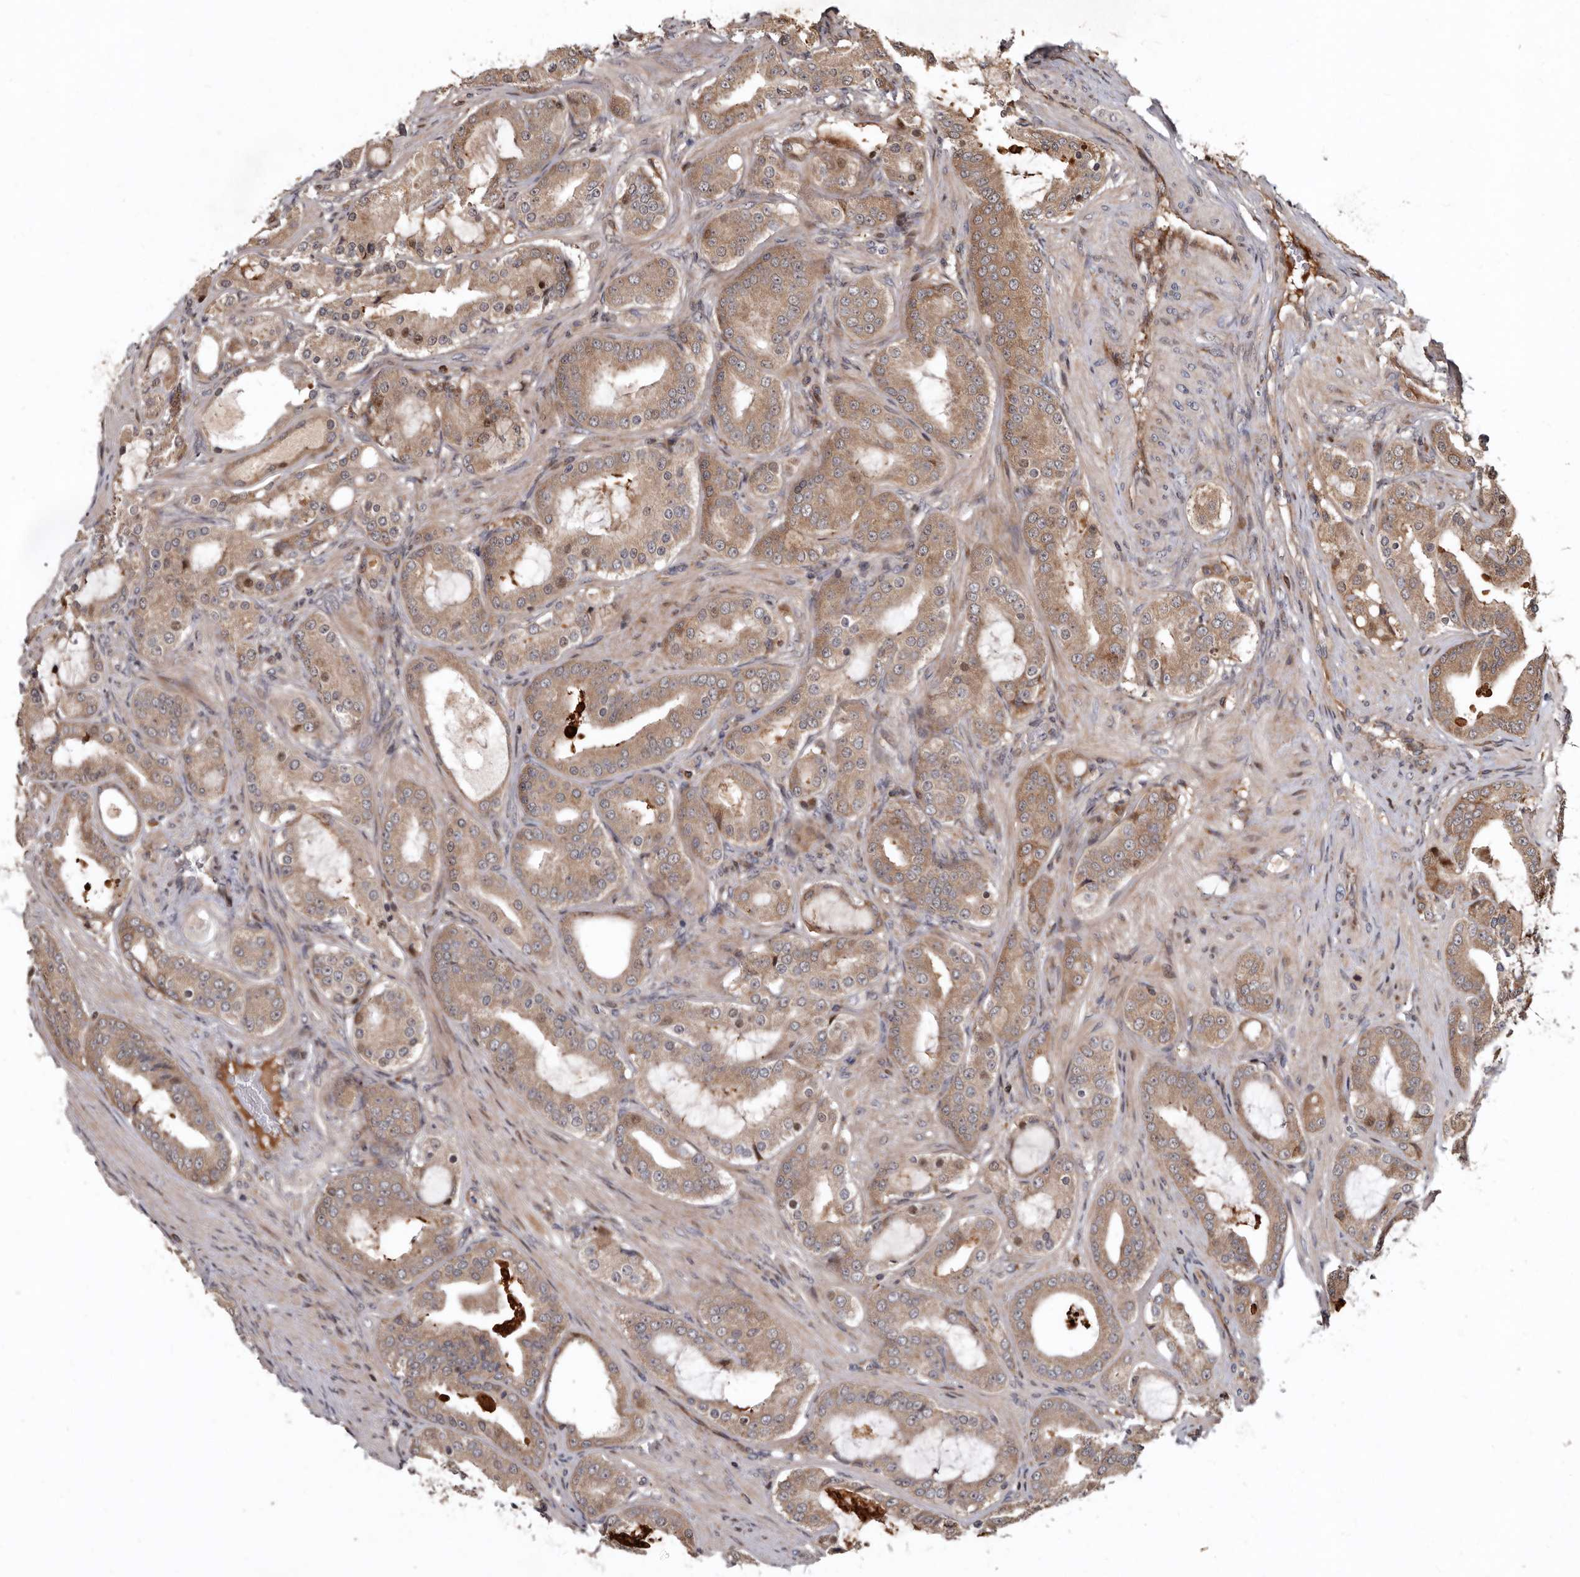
{"staining": {"intensity": "moderate", "quantity": ">75%", "location": "cytoplasmic/membranous"}, "tissue": "prostate cancer", "cell_type": "Tumor cells", "image_type": "cancer", "snomed": [{"axis": "morphology", "description": "Adenocarcinoma, High grade"}, {"axis": "topography", "description": "Prostate"}], "caption": "Human high-grade adenocarcinoma (prostate) stained for a protein (brown) shows moderate cytoplasmic/membranous positive staining in about >75% of tumor cells.", "gene": "WEE2", "patient": {"sex": "male", "age": 60}}